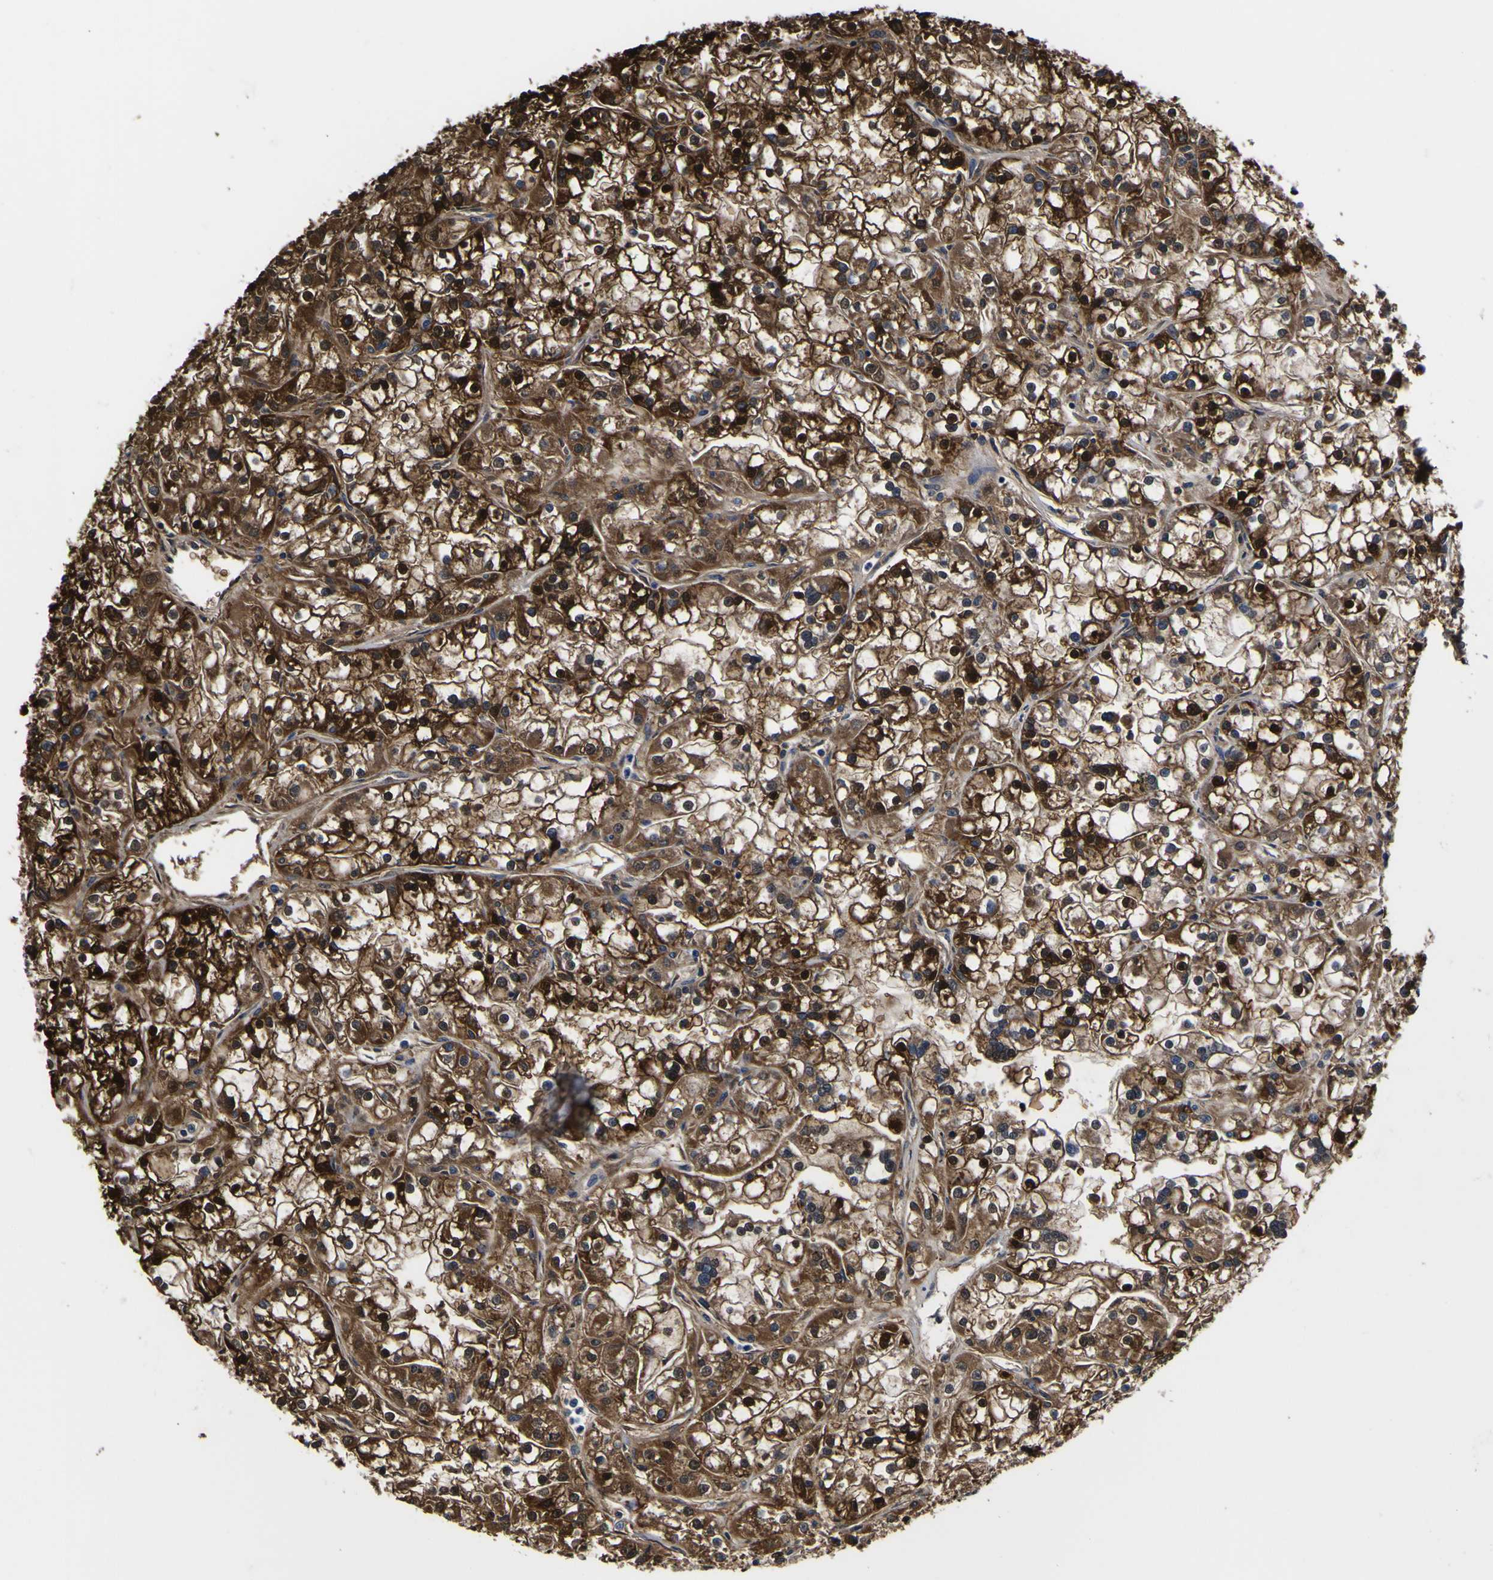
{"staining": {"intensity": "strong", "quantity": ">75%", "location": "cytoplasmic/membranous,nuclear"}, "tissue": "renal cancer", "cell_type": "Tumor cells", "image_type": "cancer", "snomed": [{"axis": "morphology", "description": "Adenocarcinoma, NOS"}, {"axis": "topography", "description": "Kidney"}], "caption": "Protein analysis of adenocarcinoma (renal) tissue displays strong cytoplasmic/membranous and nuclear staining in approximately >75% of tumor cells.", "gene": "FAM110B", "patient": {"sex": "female", "age": 52}}